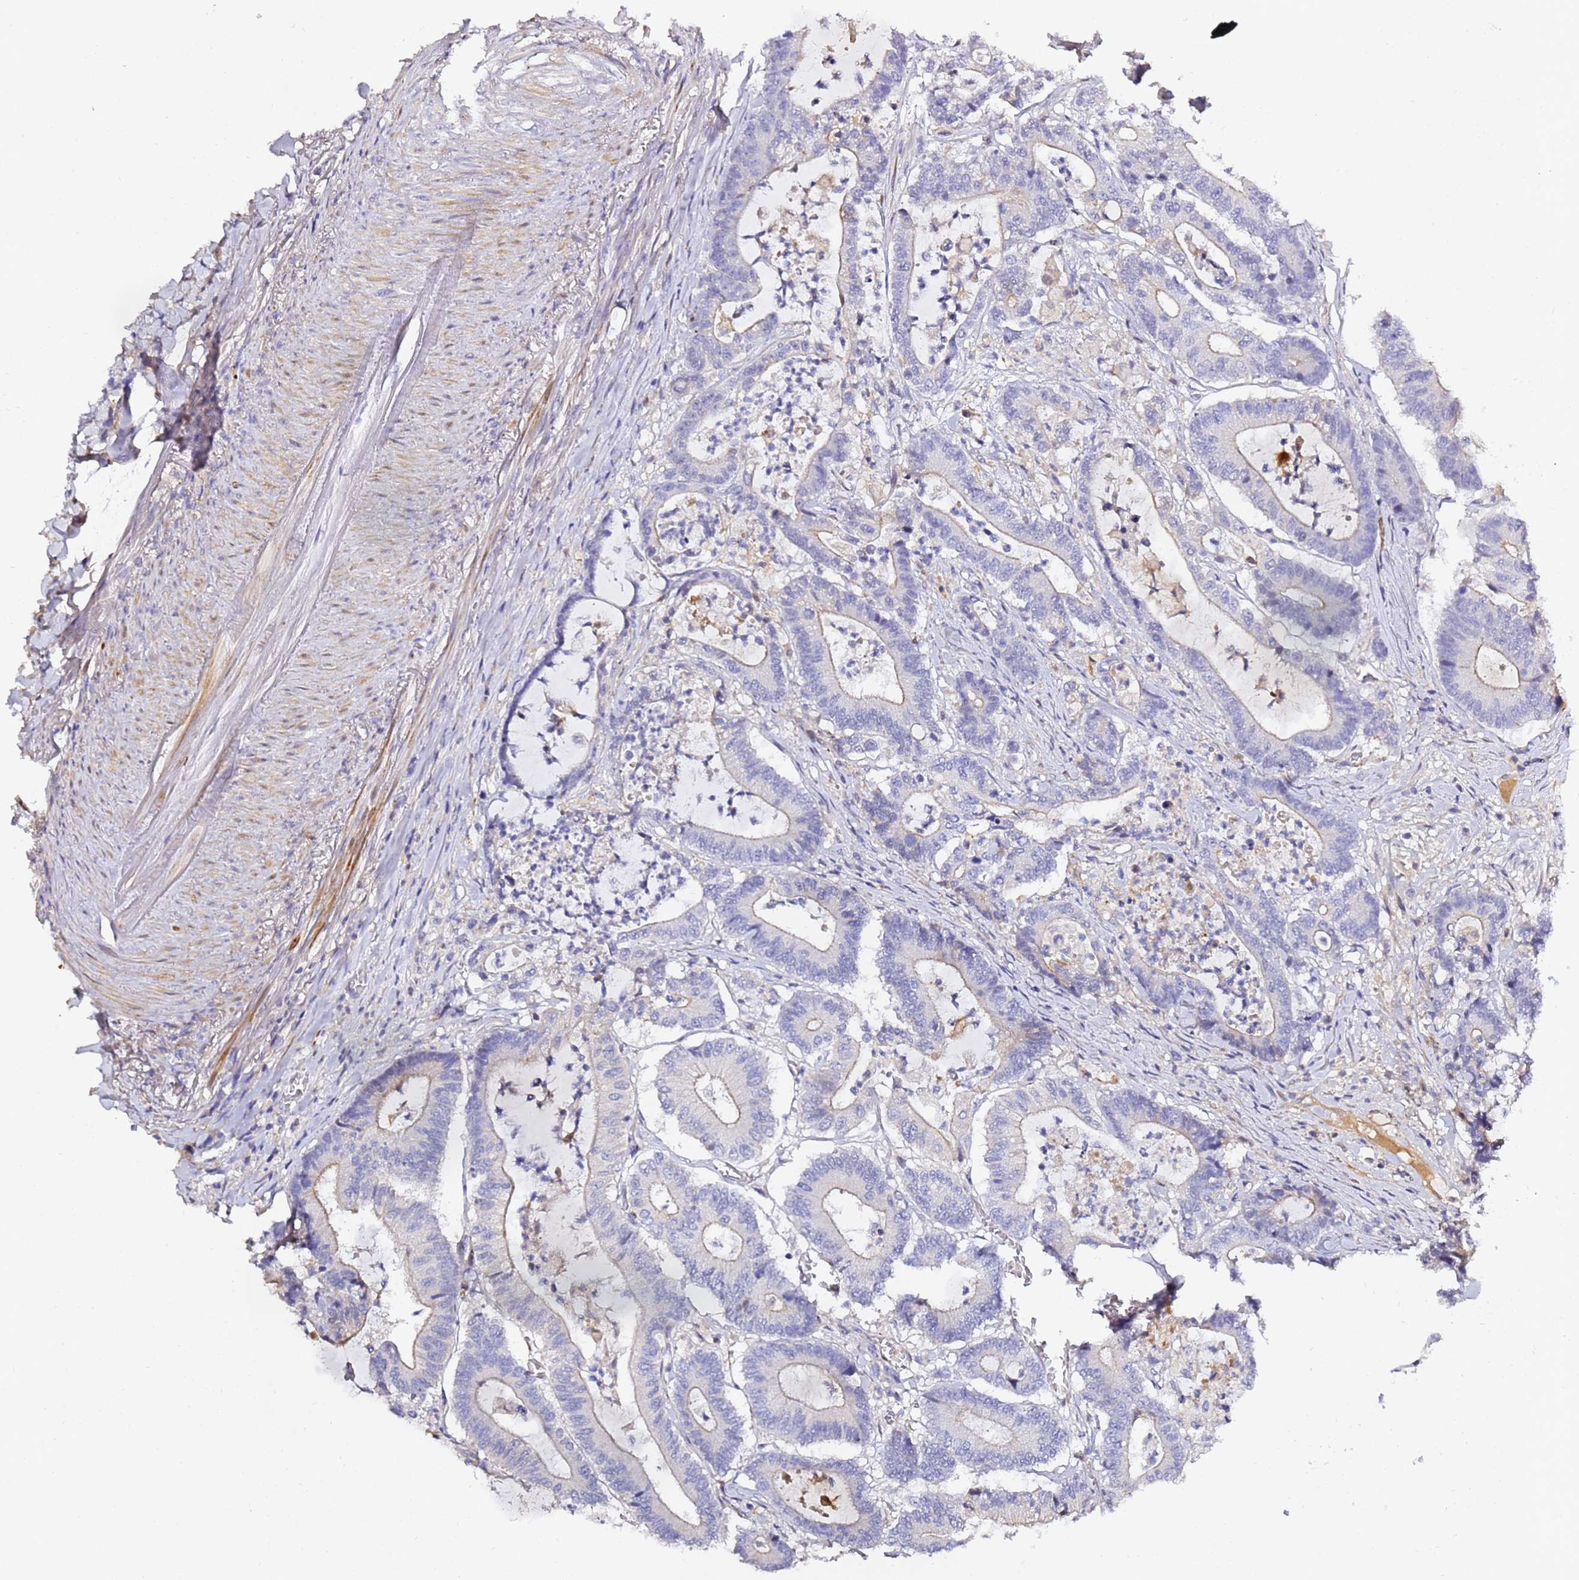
{"staining": {"intensity": "weak", "quantity": "25%-75%", "location": "cytoplasmic/membranous"}, "tissue": "colorectal cancer", "cell_type": "Tumor cells", "image_type": "cancer", "snomed": [{"axis": "morphology", "description": "Adenocarcinoma, NOS"}, {"axis": "topography", "description": "Colon"}], "caption": "Immunohistochemistry image of human colorectal adenocarcinoma stained for a protein (brown), which exhibits low levels of weak cytoplasmic/membranous expression in about 25%-75% of tumor cells.", "gene": "CFH", "patient": {"sex": "female", "age": 84}}